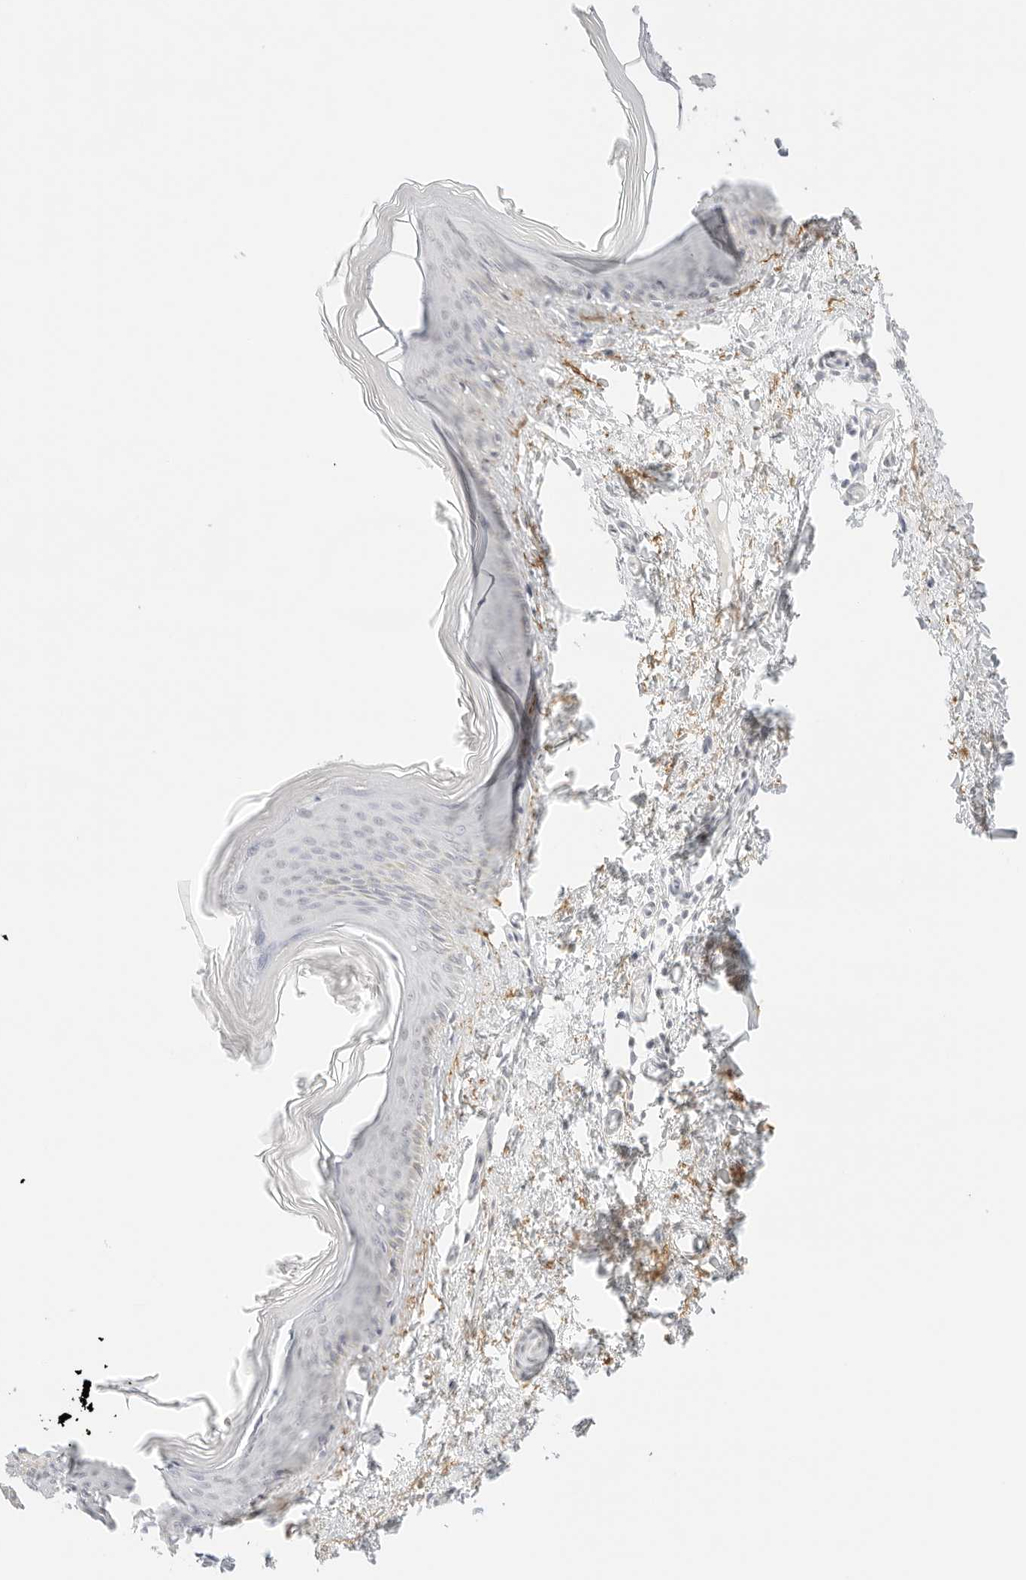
{"staining": {"intensity": "moderate", "quantity": ">75%", "location": "cytoplasmic/membranous"}, "tissue": "skin", "cell_type": "Fibroblasts", "image_type": "normal", "snomed": [{"axis": "morphology", "description": "Normal tissue, NOS"}, {"axis": "topography", "description": "Skin"}], "caption": "About >75% of fibroblasts in unremarkable human skin exhibit moderate cytoplasmic/membranous protein staining as visualized by brown immunohistochemical staining.", "gene": "FBLN5", "patient": {"sex": "female", "age": 27}}